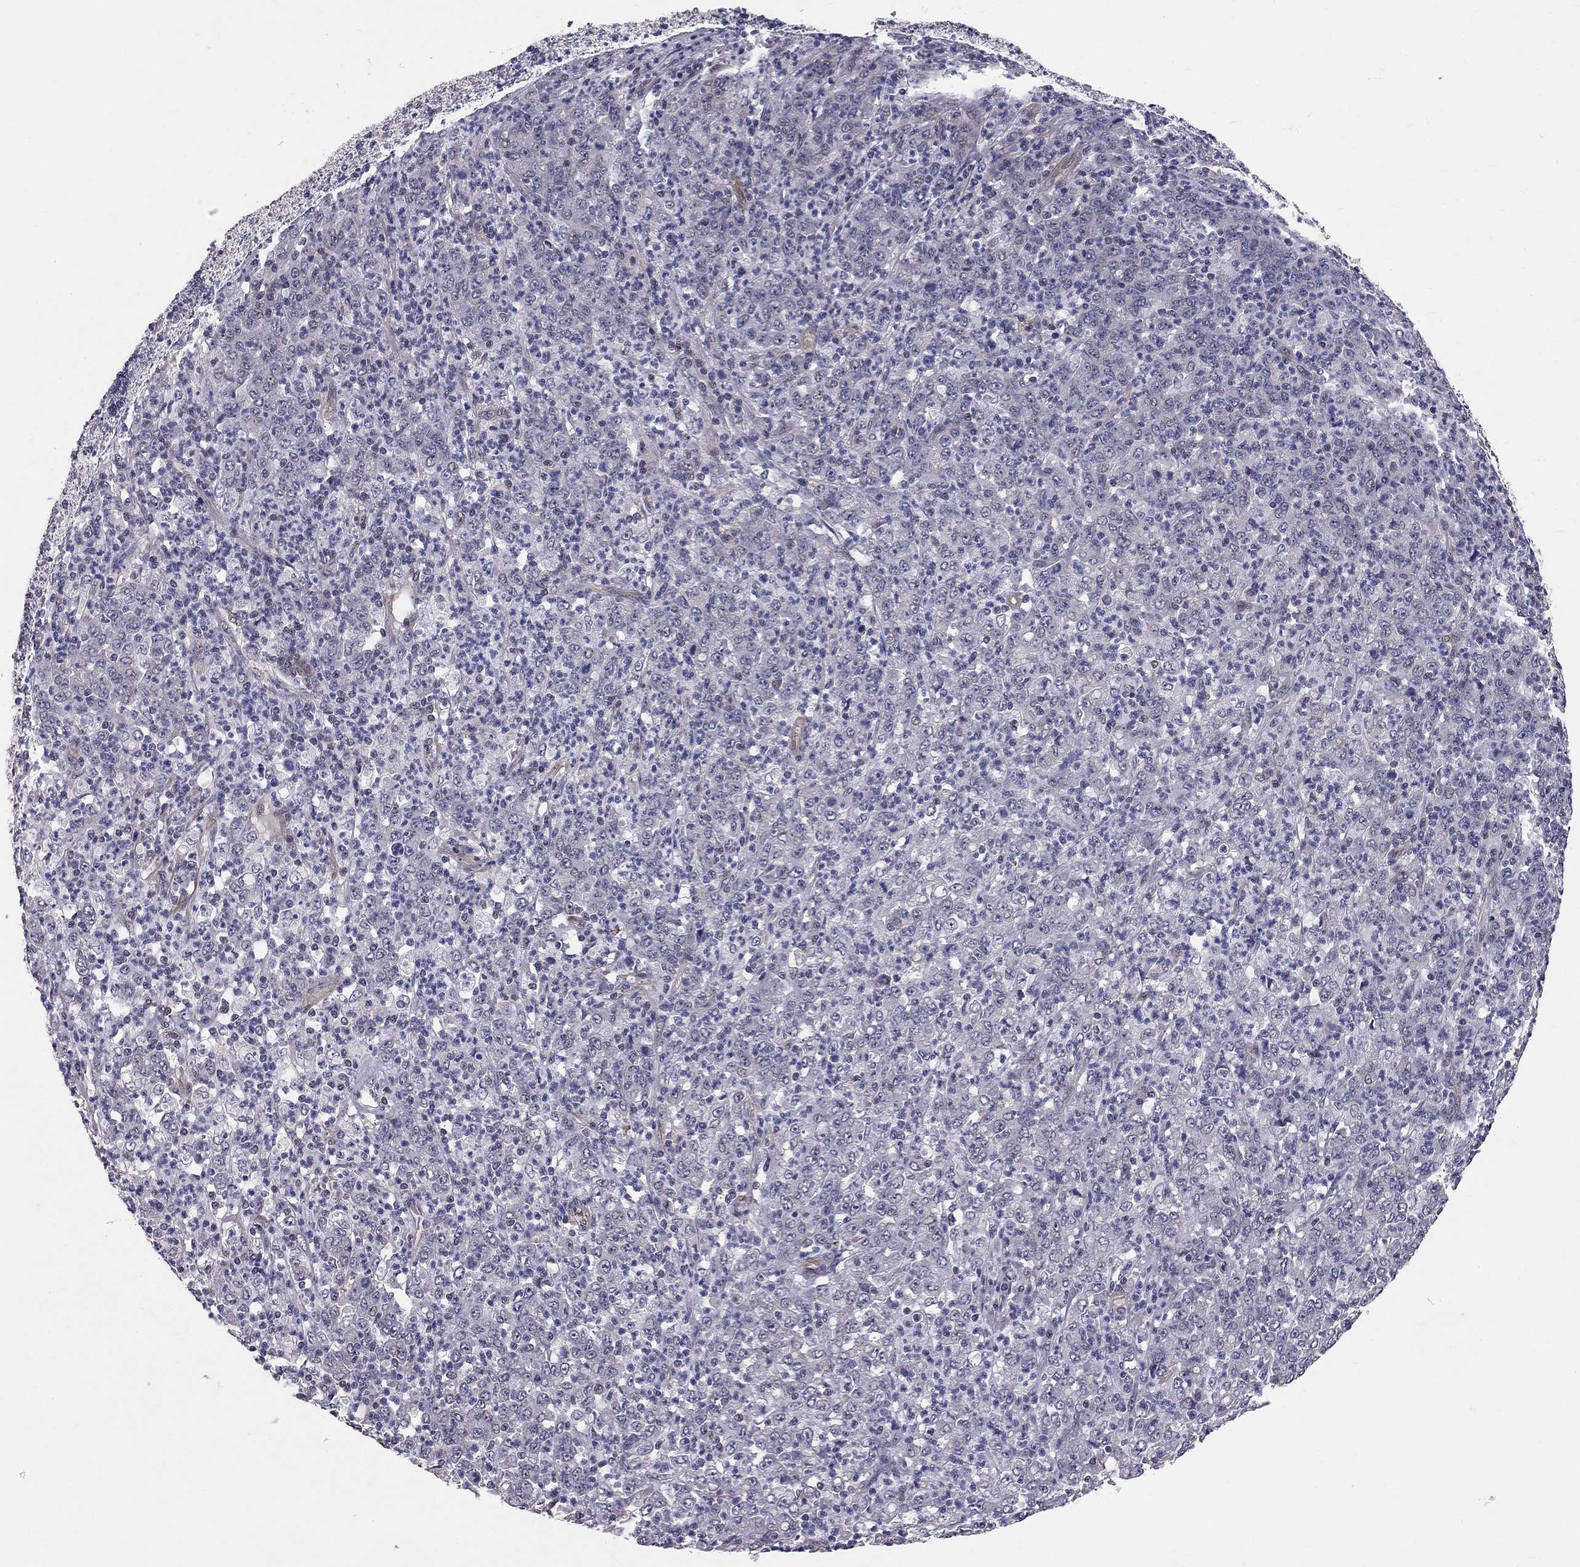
{"staining": {"intensity": "negative", "quantity": "none", "location": "none"}, "tissue": "stomach cancer", "cell_type": "Tumor cells", "image_type": "cancer", "snomed": [{"axis": "morphology", "description": "Adenocarcinoma, NOS"}, {"axis": "topography", "description": "Stomach, lower"}], "caption": "The immunohistochemistry image has no significant positivity in tumor cells of stomach cancer (adenocarcinoma) tissue. Brightfield microscopy of immunohistochemistry (IHC) stained with DAB (3,3'-diaminobenzidine) (brown) and hematoxylin (blue), captured at high magnification.", "gene": "GJB4", "patient": {"sex": "female", "age": 71}}